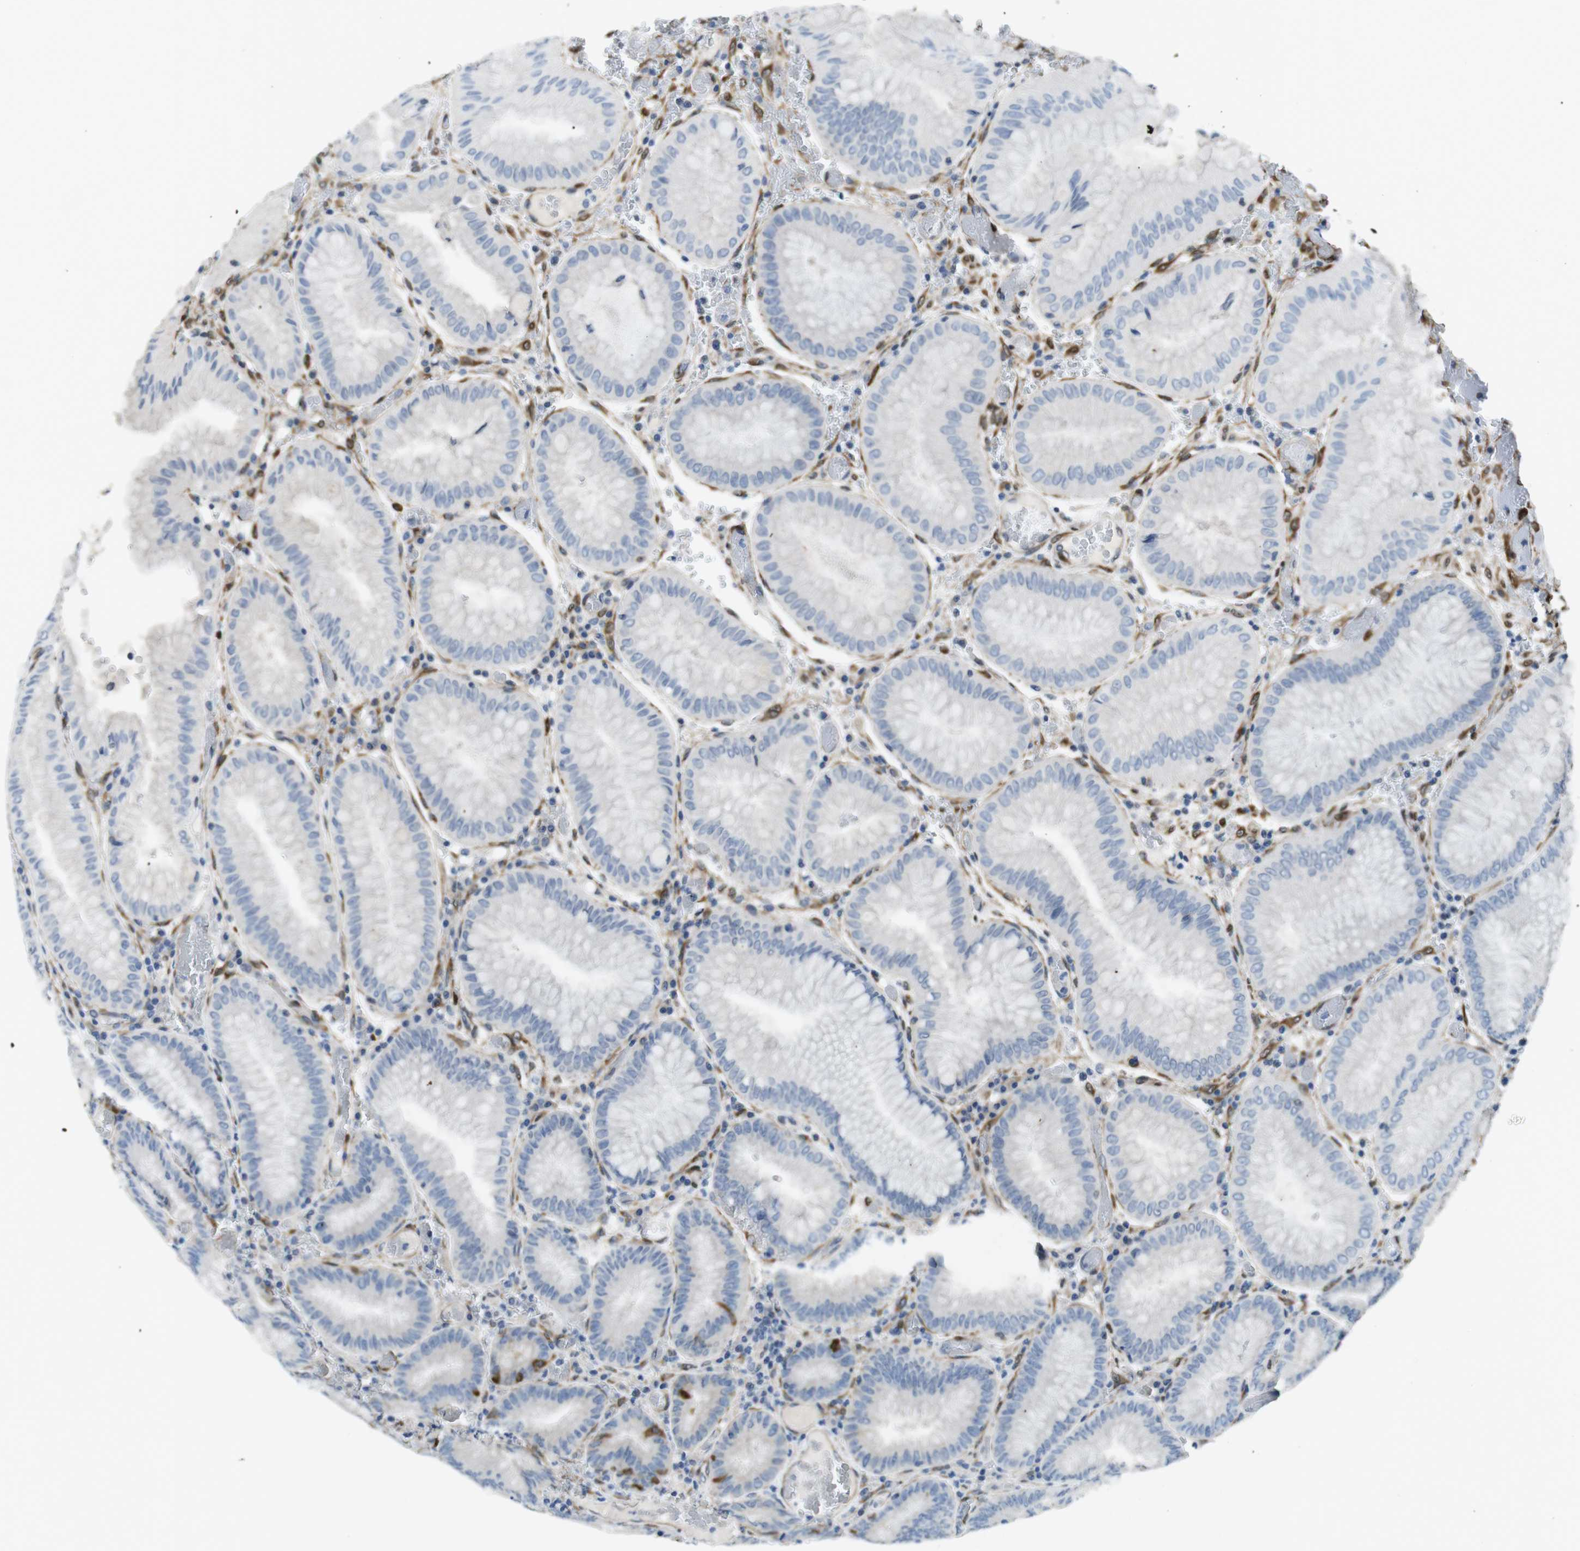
{"staining": {"intensity": "moderate", "quantity": "25%-75%", "location": "cytoplasmic/membranous"}, "tissue": "stomach", "cell_type": "Glandular cells", "image_type": "normal", "snomed": [{"axis": "morphology", "description": "Normal tissue, NOS"}, {"axis": "morphology", "description": "Carcinoid, malignant, NOS"}, {"axis": "topography", "description": "Stomach, upper"}], "caption": "IHC of benign stomach shows medium levels of moderate cytoplasmic/membranous positivity in approximately 25%-75% of glandular cells. Immunohistochemistry (ihc) stains the protein in brown and the nuclei are stained blue.", "gene": "PHLDA1", "patient": {"sex": "male", "age": 39}}